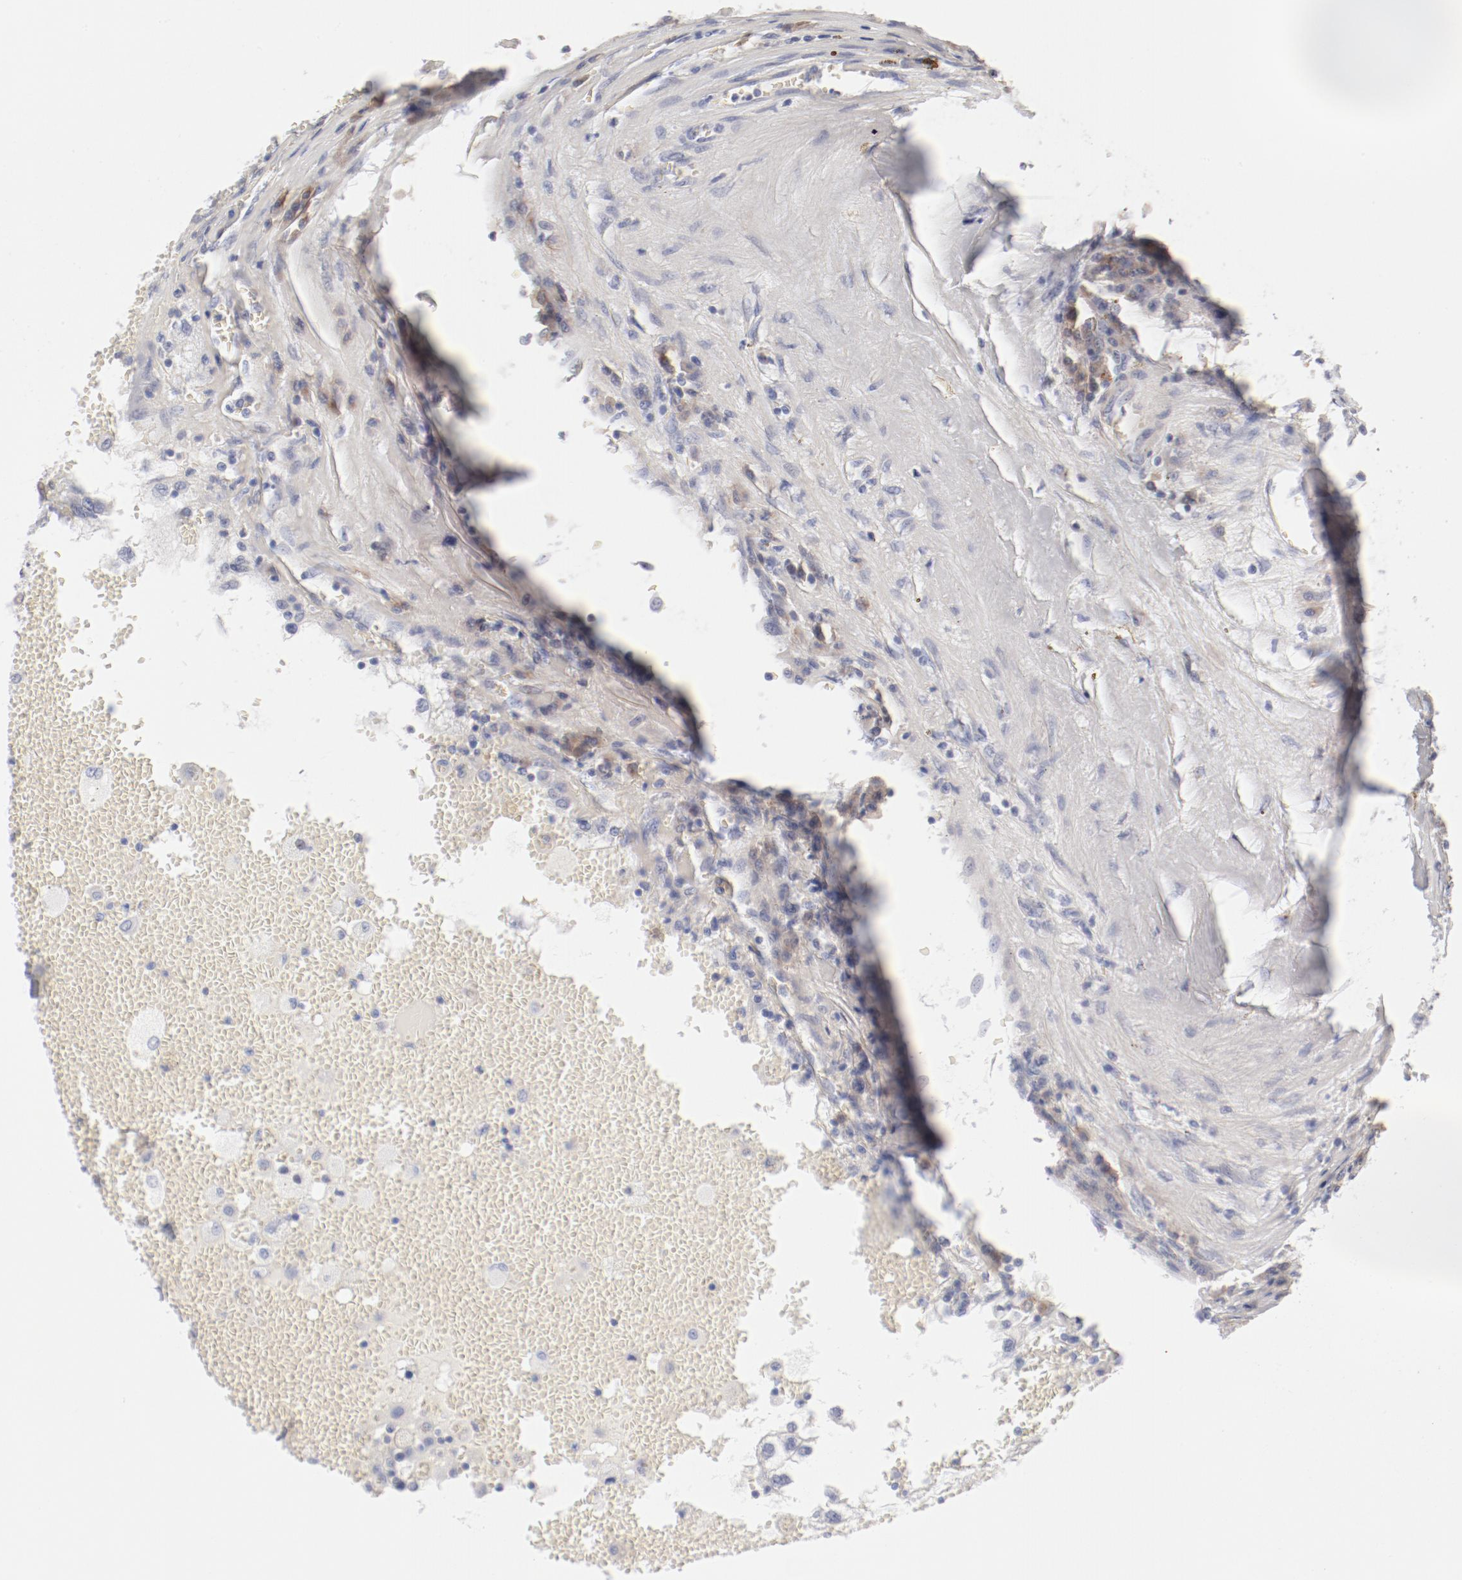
{"staining": {"intensity": "negative", "quantity": "none", "location": "none"}, "tissue": "renal cancer", "cell_type": "Tumor cells", "image_type": "cancer", "snomed": [{"axis": "morphology", "description": "Normal tissue, NOS"}, {"axis": "morphology", "description": "Adenocarcinoma, NOS"}, {"axis": "topography", "description": "Kidney"}], "caption": "The image exhibits no staining of tumor cells in renal cancer.", "gene": "LAX1", "patient": {"sex": "male", "age": 71}}